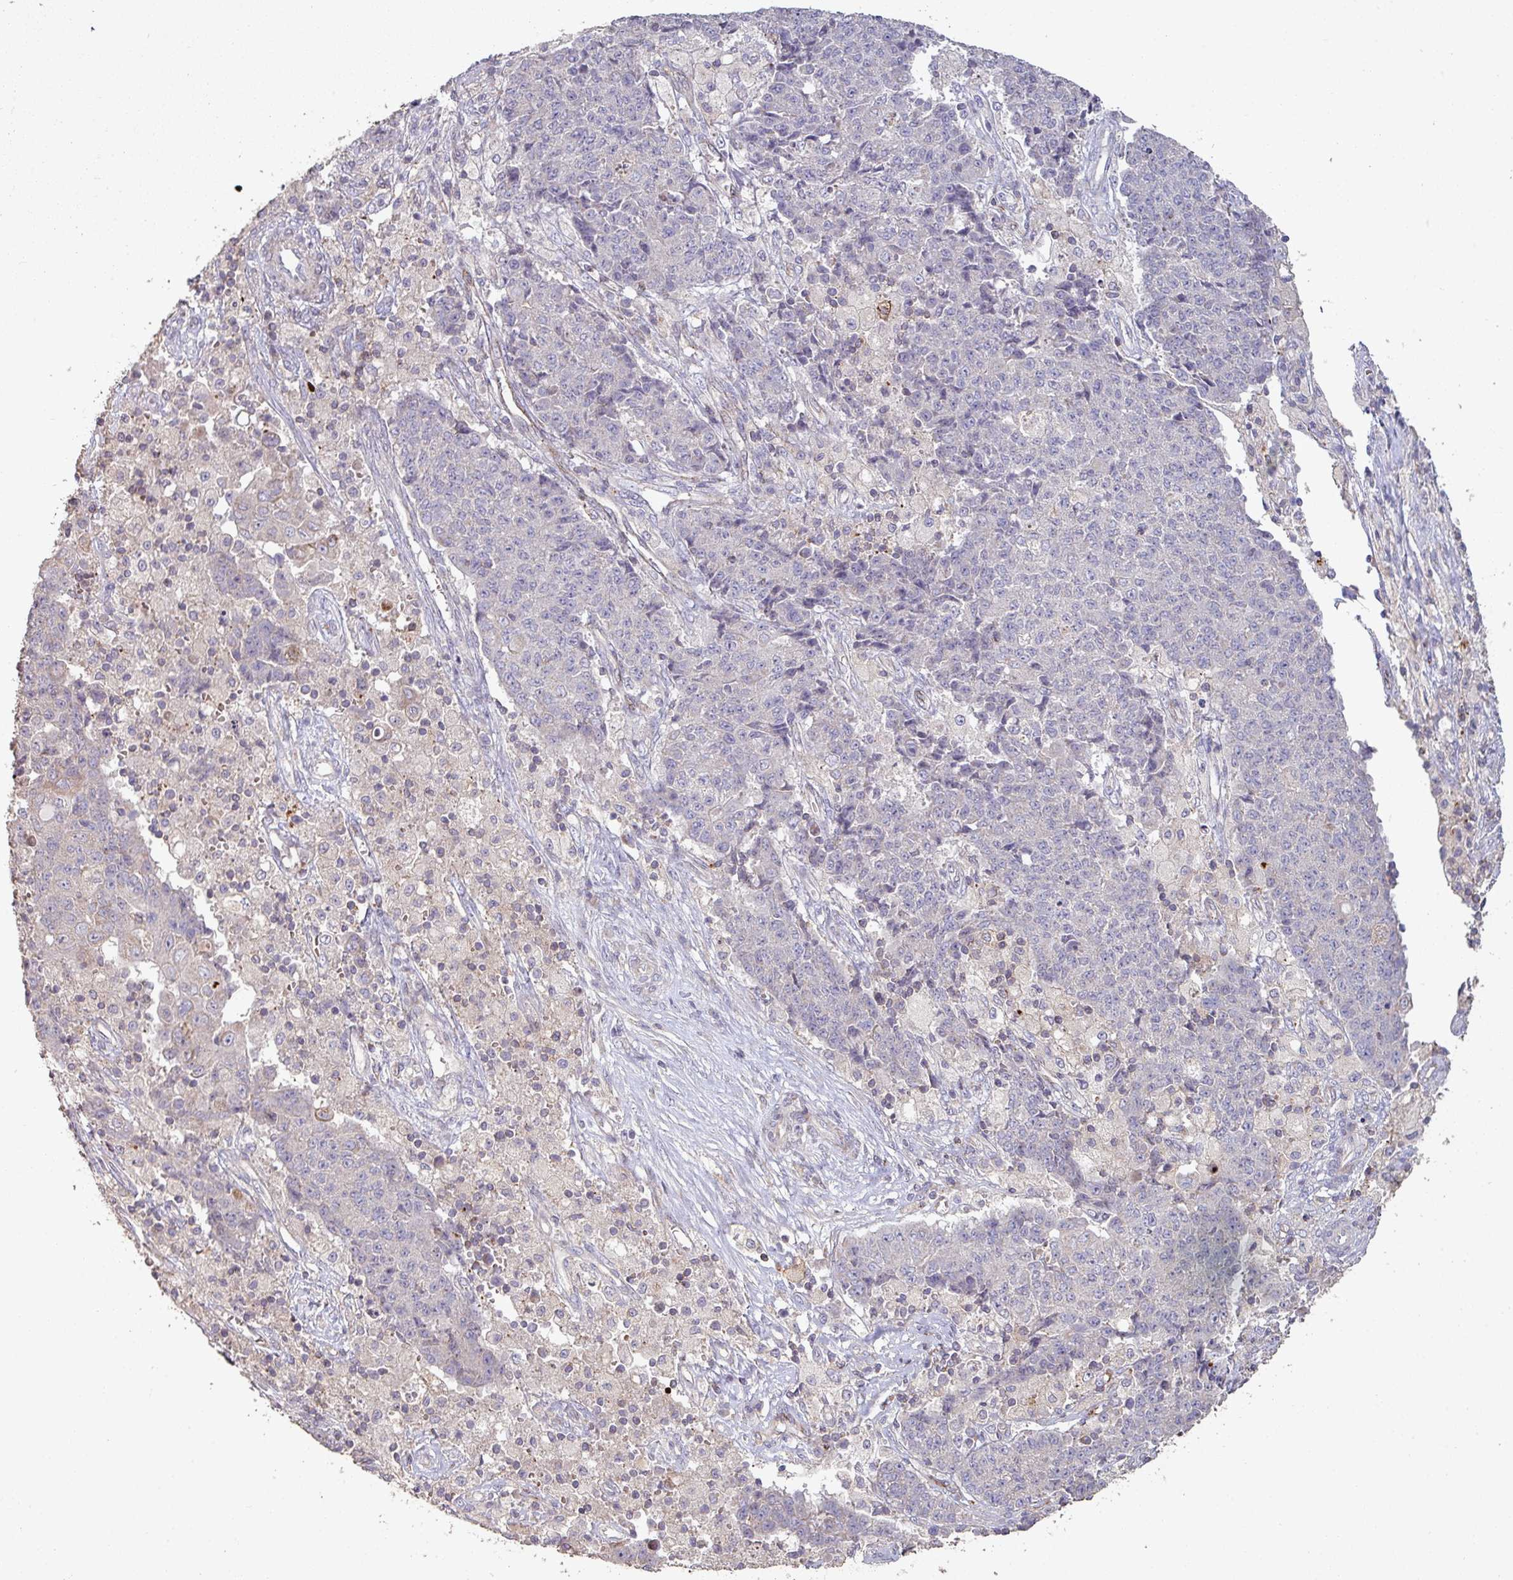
{"staining": {"intensity": "negative", "quantity": "none", "location": "none"}, "tissue": "ovarian cancer", "cell_type": "Tumor cells", "image_type": "cancer", "snomed": [{"axis": "morphology", "description": "Carcinoma, endometroid"}, {"axis": "topography", "description": "Ovary"}], "caption": "IHC of ovarian endometroid carcinoma exhibits no positivity in tumor cells.", "gene": "RPL23A", "patient": {"sex": "female", "age": 42}}